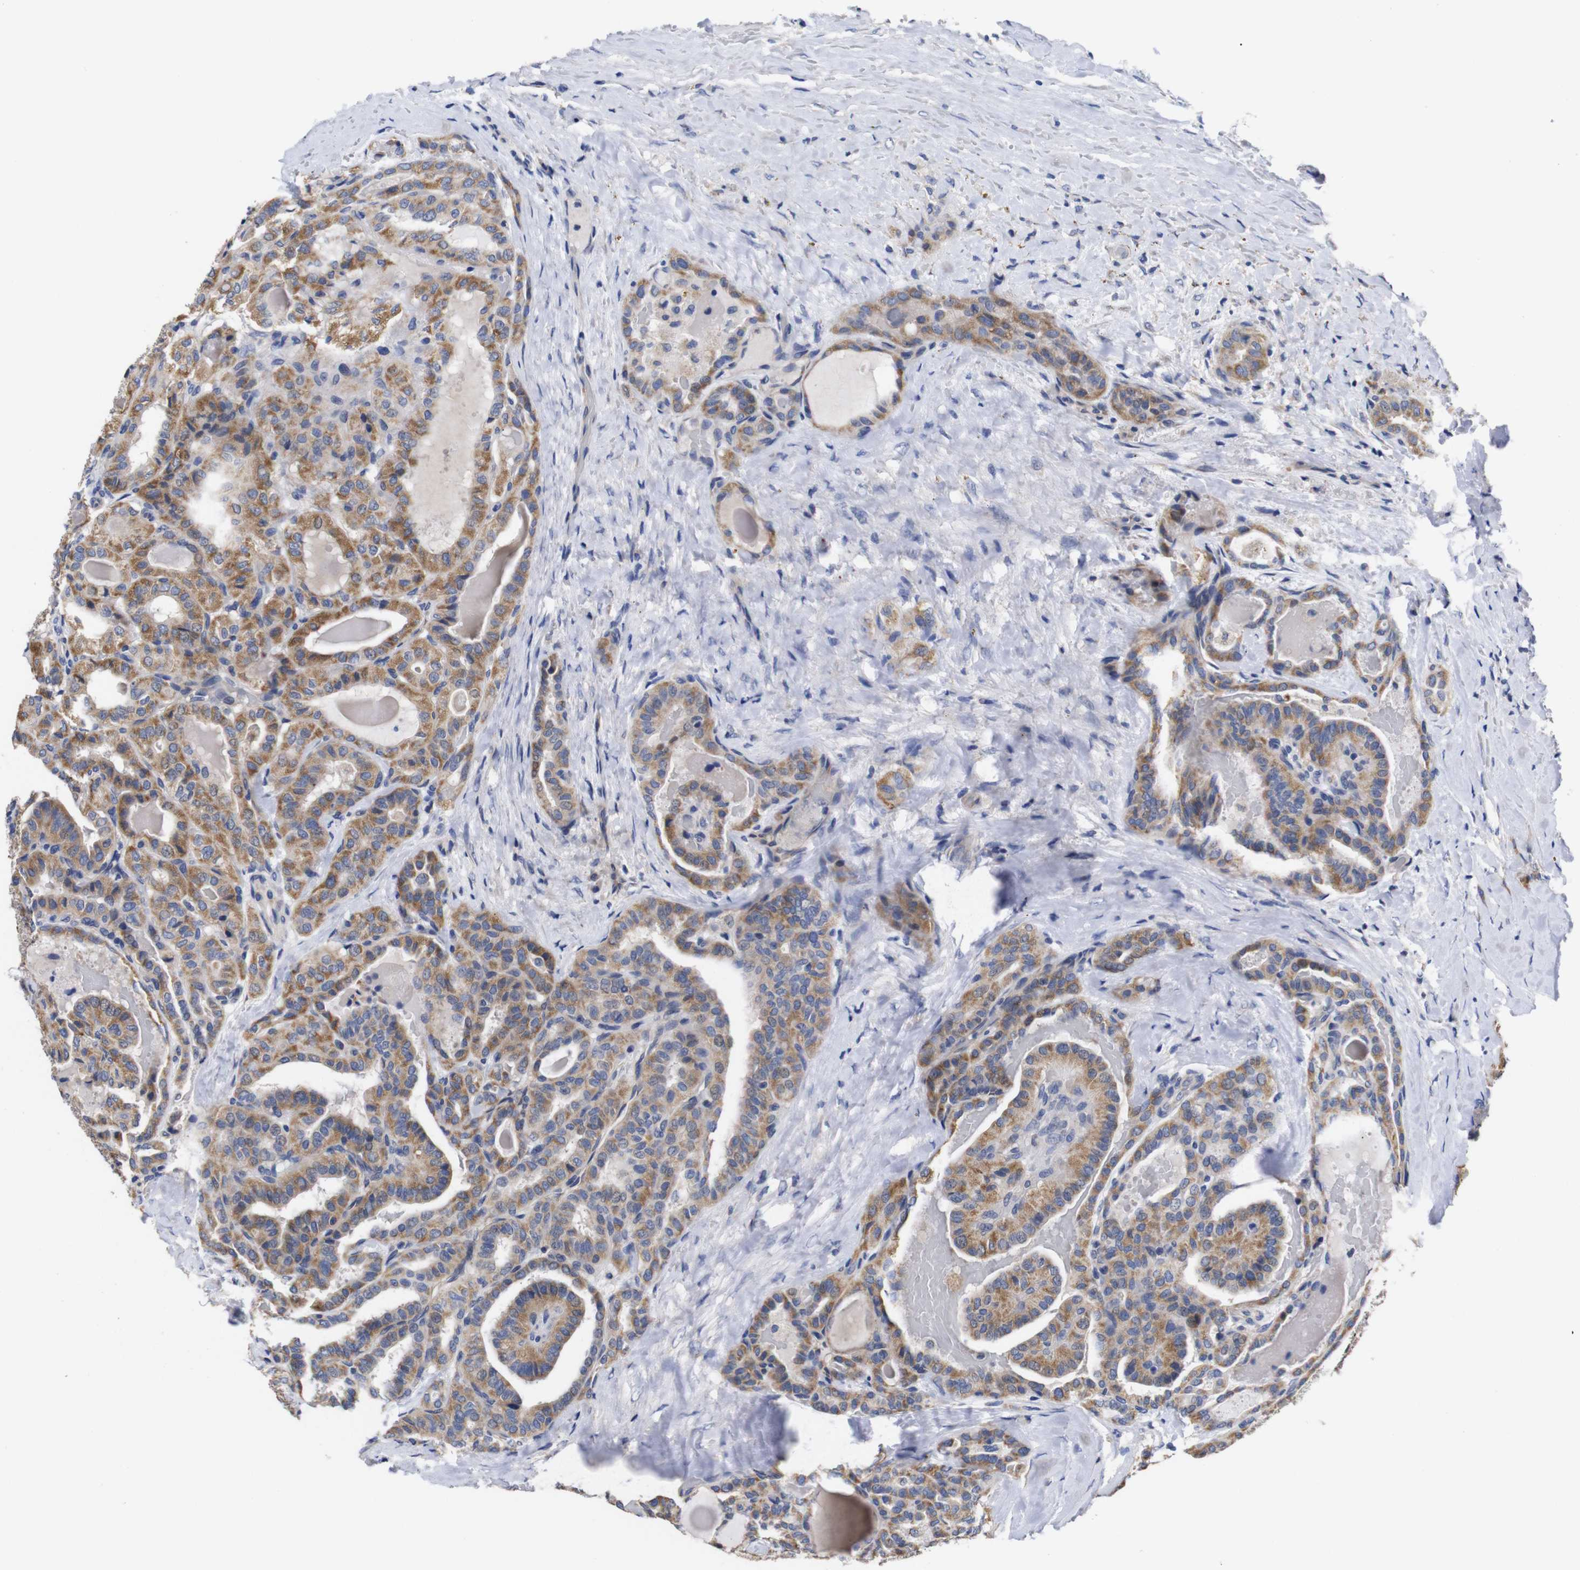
{"staining": {"intensity": "moderate", "quantity": ">75%", "location": "cytoplasmic/membranous"}, "tissue": "thyroid cancer", "cell_type": "Tumor cells", "image_type": "cancer", "snomed": [{"axis": "morphology", "description": "Papillary adenocarcinoma, NOS"}, {"axis": "topography", "description": "Thyroid gland"}], "caption": "Human thyroid papillary adenocarcinoma stained with a brown dye demonstrates moderate cytoplasmic/membranous positive expression in approximately >75% of tumor cells.", "gene": "OPN3", "patient": {"sex": "male", "age": 77}}